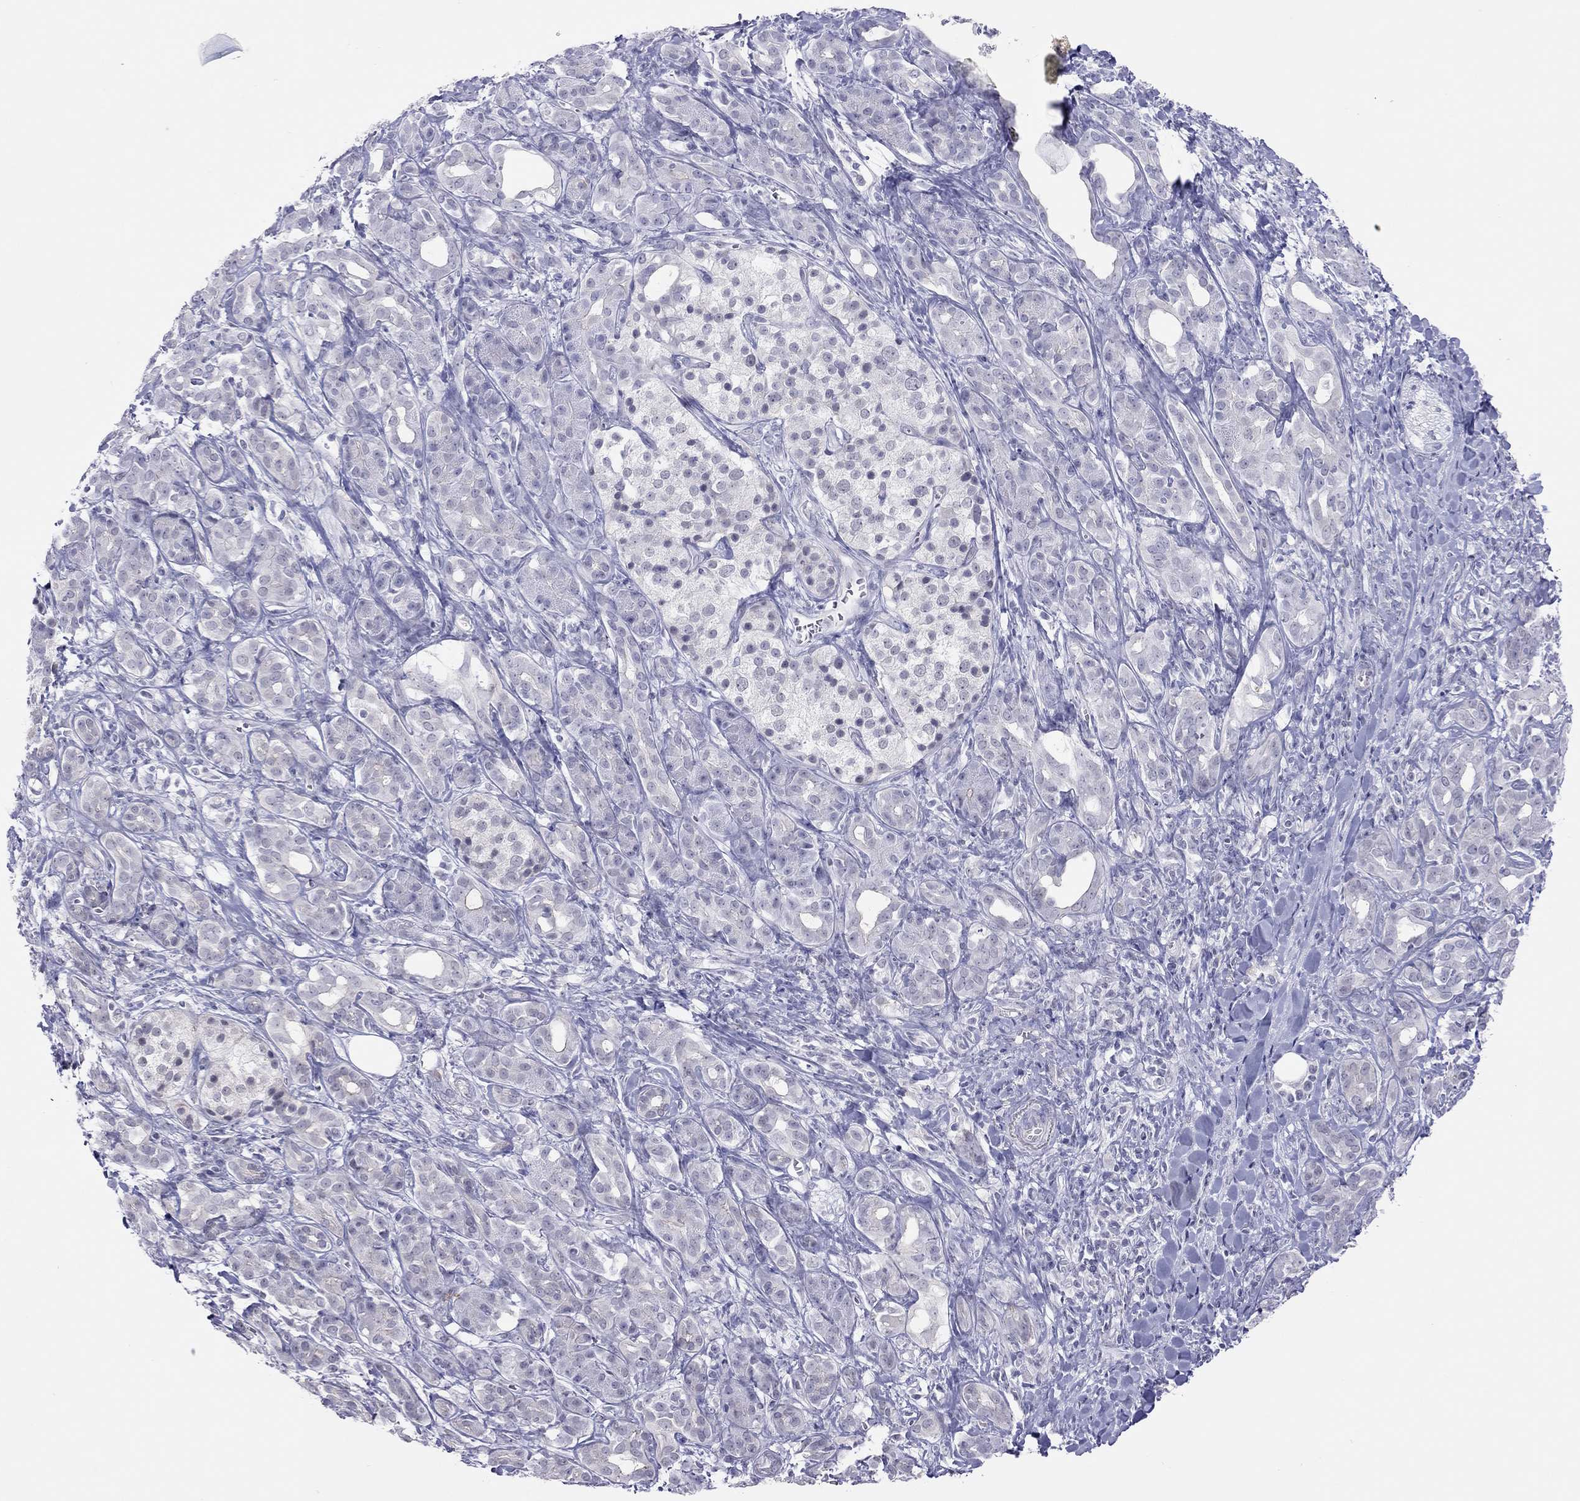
{"staining": {"intensity": "negative", "quantity": "none", "location": "none"}, "tissue": "pancreatic cancer", "cell_type": "Tumor cells", "image_type": "cancer", "snomed": [{"axis": "morphology", "description": "Adenocarcinoma, NOS"}, {"axis": "topography", "description": "Pancreas"}], "caption": "Pancreatic cancer stained for a protein using immunohistochemistry (IHC) reveals no expression tumor cells.", "gene": "JHY", "patient": {"sex": "male", "age": 61}}